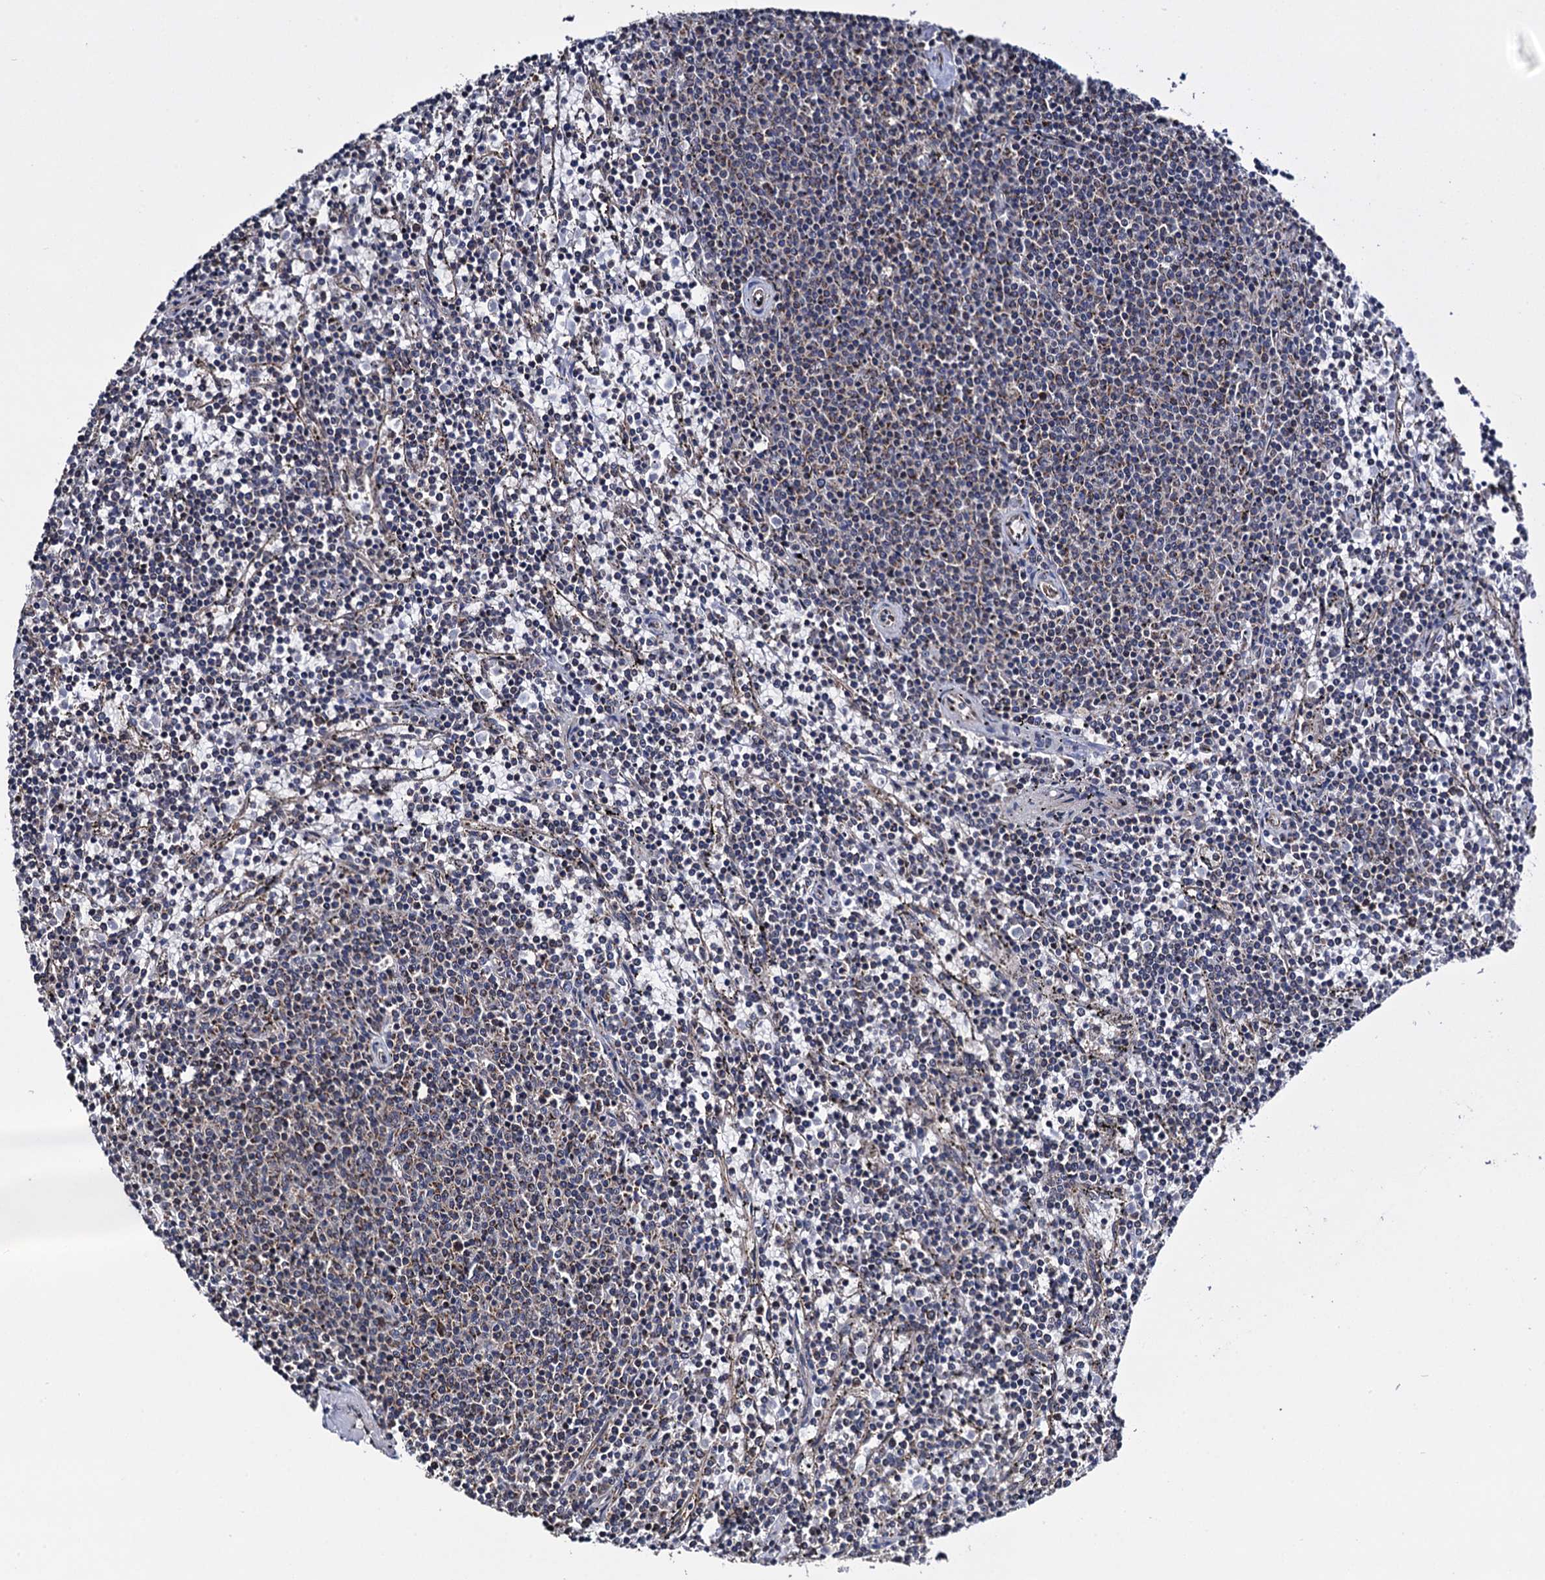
{"staining": {"intensity": "weak", "quantity": "25%-75%", "location": "cytoplasmic/membranous"}, "tissue": "lymphoma", "cell_type": "Tumor cells", "image_type": "cancer", "snomed": [{"axis": "morphology", "description": "Malignant lymphoma, non-Hodgkin's type, Low grade"}, {"axis": "topography", "description": "Spleen"}], "caption": "Weak cytoplasmic/membranous staining is identified in about 25%-75% of tumor cells in lymphoma.", "gene": "PTCD3", "patient": {"sex": "female", "age": 50}}